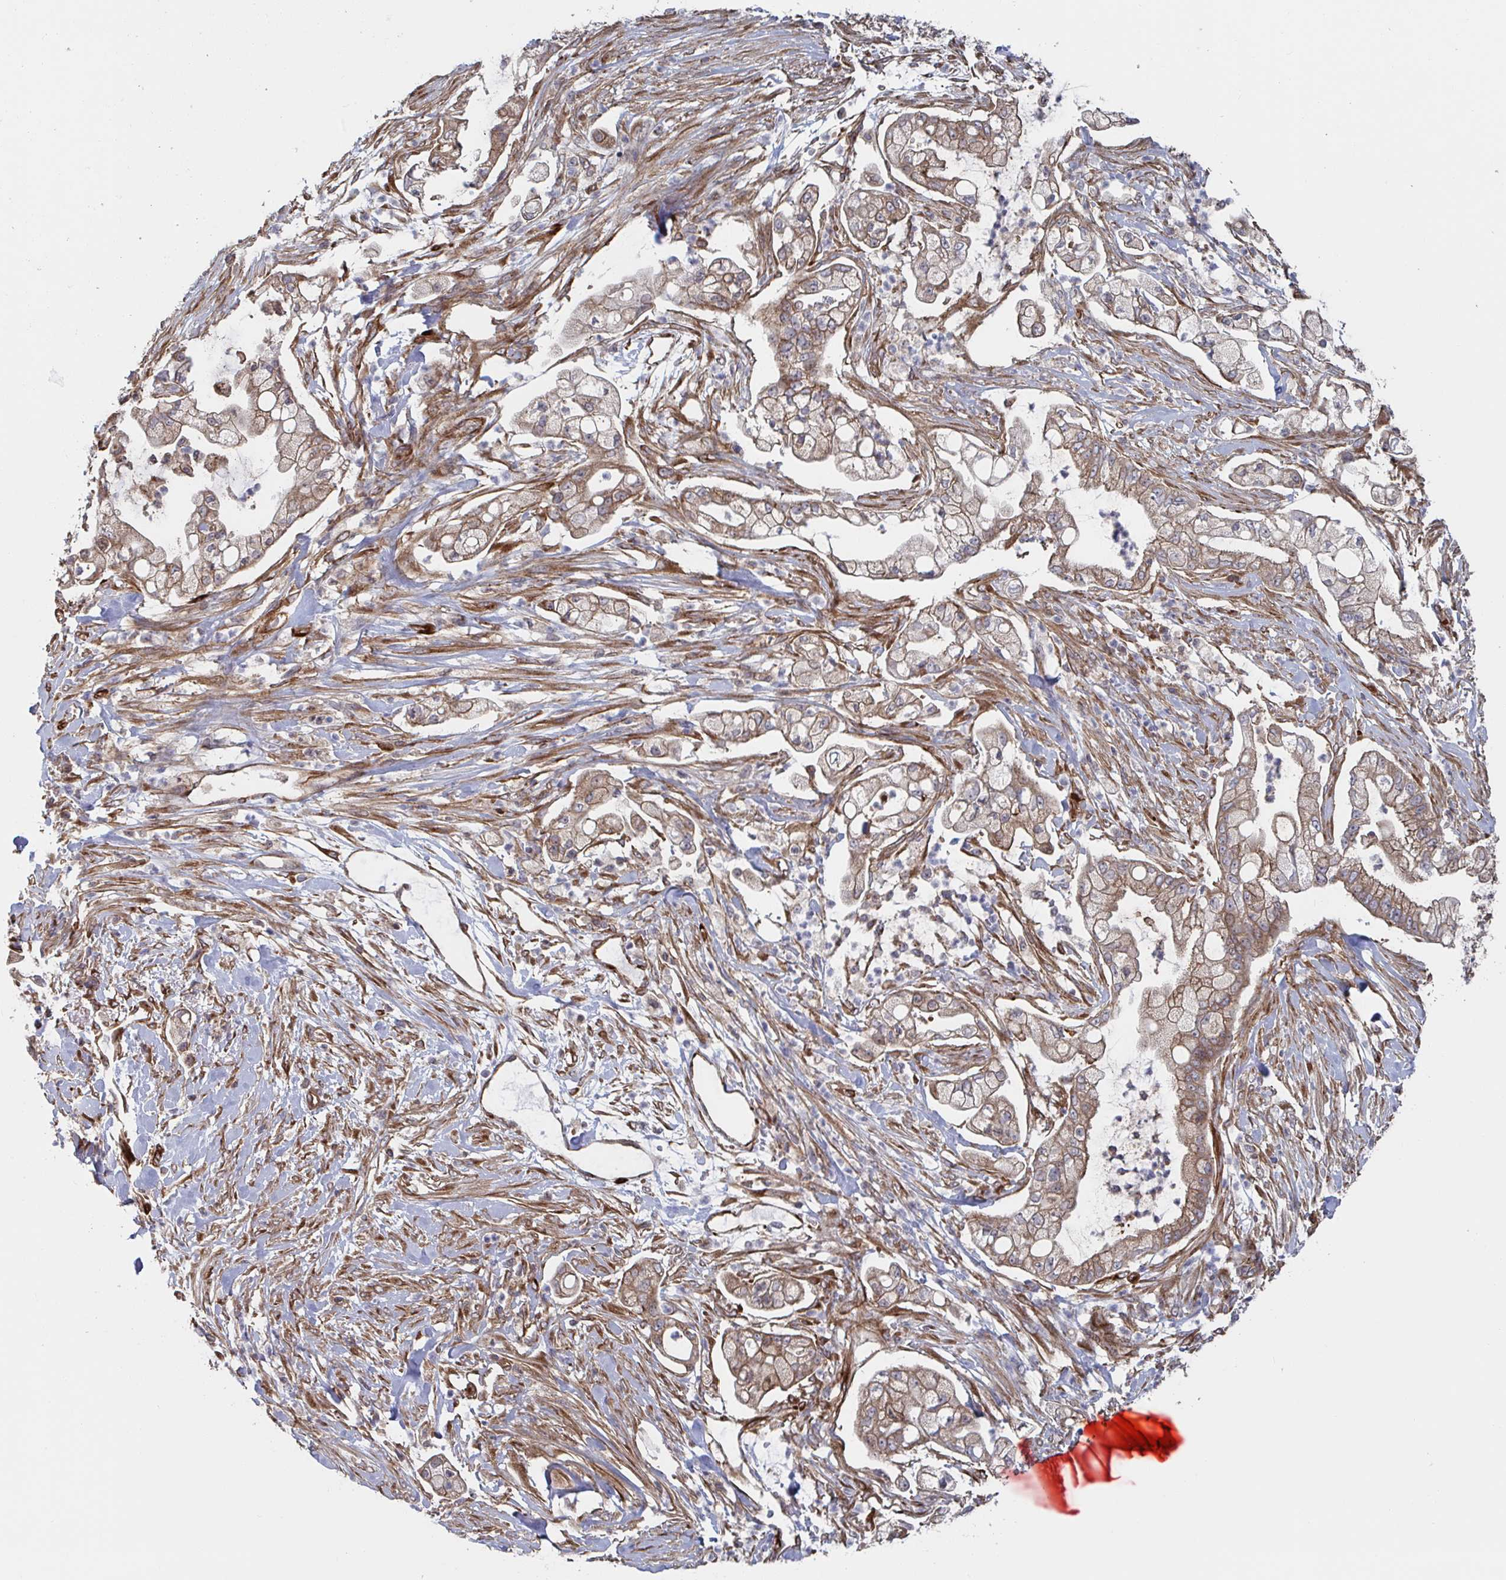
{"staining": {"intensity": "weak", "quantity": ">75%", "location": "cytoplasmic/membranous"}, "tissue": "pancreatic cancer", "cell_type": "Tumor cells", "image_type": "cancer", "snomed": [{"axis": "morphology", "description": "Adenocarcinoma, NOS"}, {"axis": "topography", "description": "Pancreas"}], "caption": "Pancreatic adenocarcinoma was stained to show a protein in brown. There is low levels of weak cytoplasmic/membranous positivity in about >75% of tumor cells. The protein of interest is shown in brown color, while the nuclei are stained blue.", "gene": "DVL3", "patient": {"sex": "female", "age": 69}}